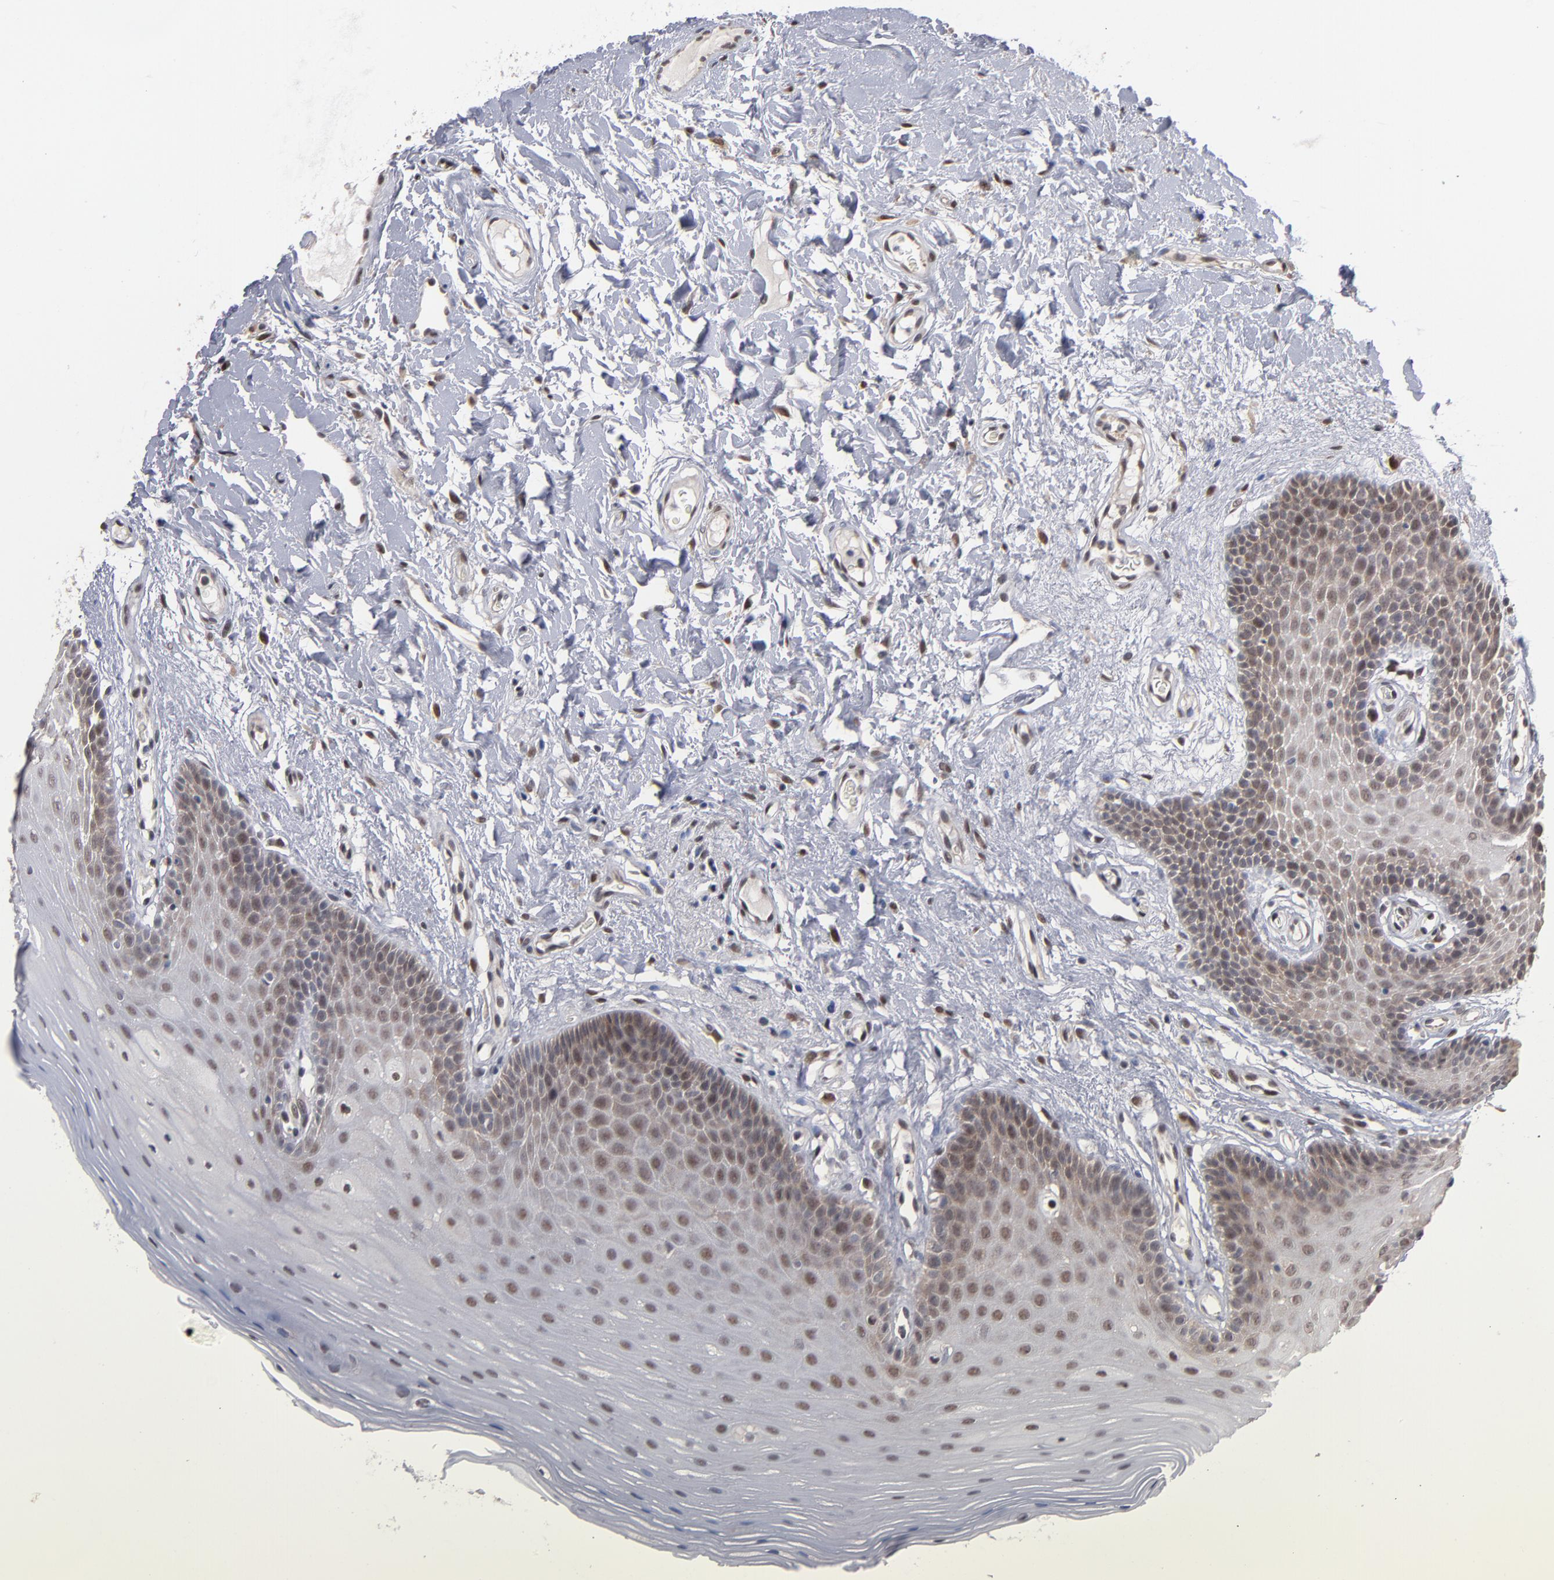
{"staining": {"intensity": "moderate", "quantity": "25%-75%", "location": "cytoplasmic/membranous,nuclear"}, "tissue": "oral mucosa", "cell_type": "Squamous epithelial cells", "image_type": "normal", "snomed": [{"axis": "morphology", "description": "Normal tissue, NOS"}, {"axis": "morphology", "description": "Squamous cell carcinoma, NOS"}, {"axis": "topography", "description": "Skeletal muscle"}, {"axis": "topography", "description": "Oral tissue"}, {"axis": "topography", "description": "Head-Neck"}], "caption": "Protein expression by IHC exhibits moderate cytoplasmic/membranous,nuclear staining in approximately 25%-75% of squamous epithelial cells in normal oral mucosa.", "gene": "HUWE1", "patient": {"sex": "male", "age": 71}}